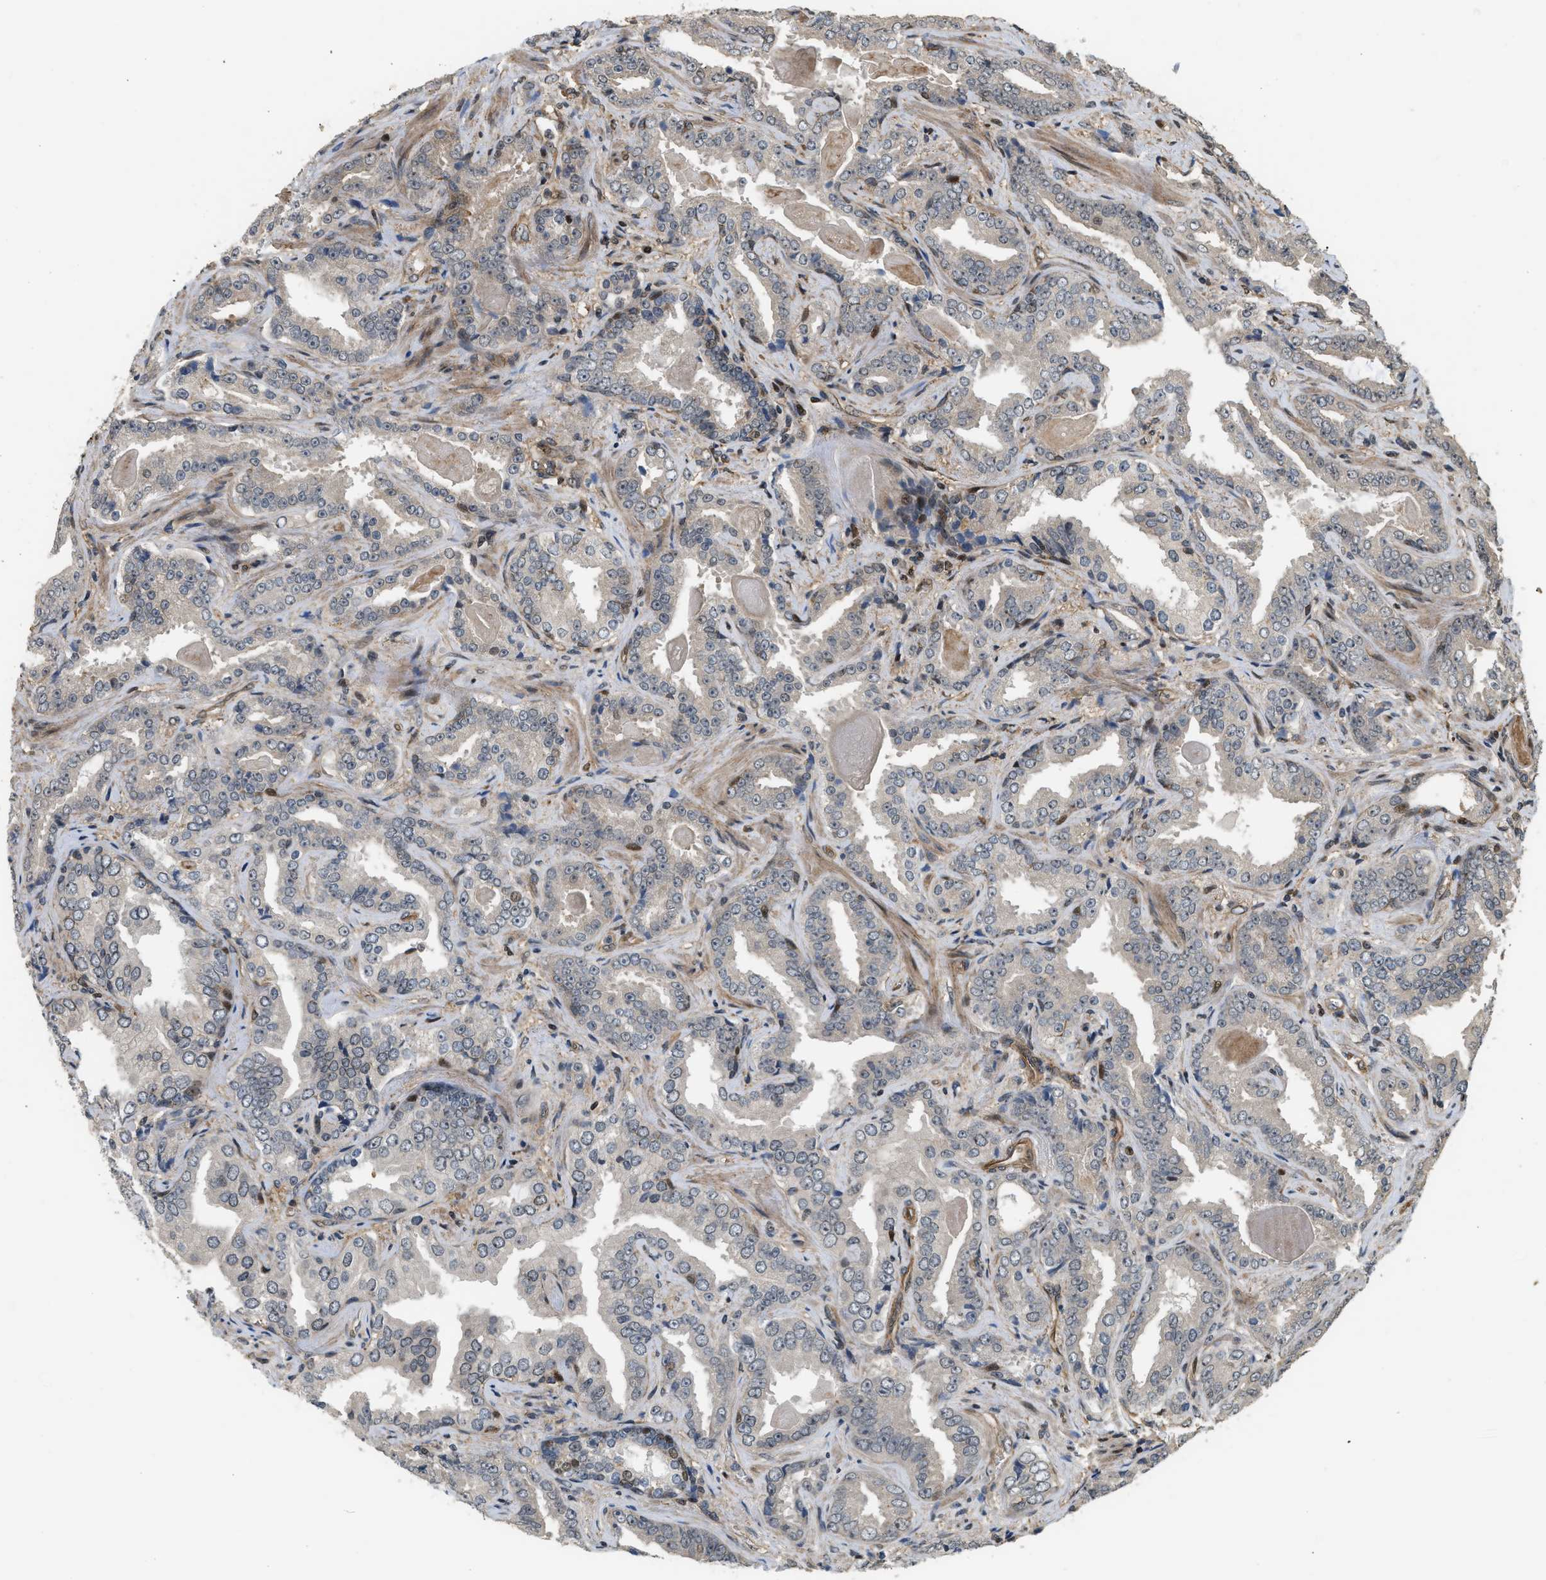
{"staining": {"intensity": "negative", "quantity": "none", "location": "none"}, "tissue": "prostate cancer", "cell_type": "Tumor cells", "image_type": "cancer", "snomed": [{"axis": "morphology", "description": "Adenocarcinoma, Low grade"}, {"axis": "topography", "description": "Prostate"}], "caption": "This micrograph is of prostate cancer (low-grade adenocarcinoma) stained with IHC to label a protein in brown with the nuclei are counter-stained blue. There is no positivity in tumor cells.", "gene": "LTA4H", "patient": {"sex": "male", "age": 60}}